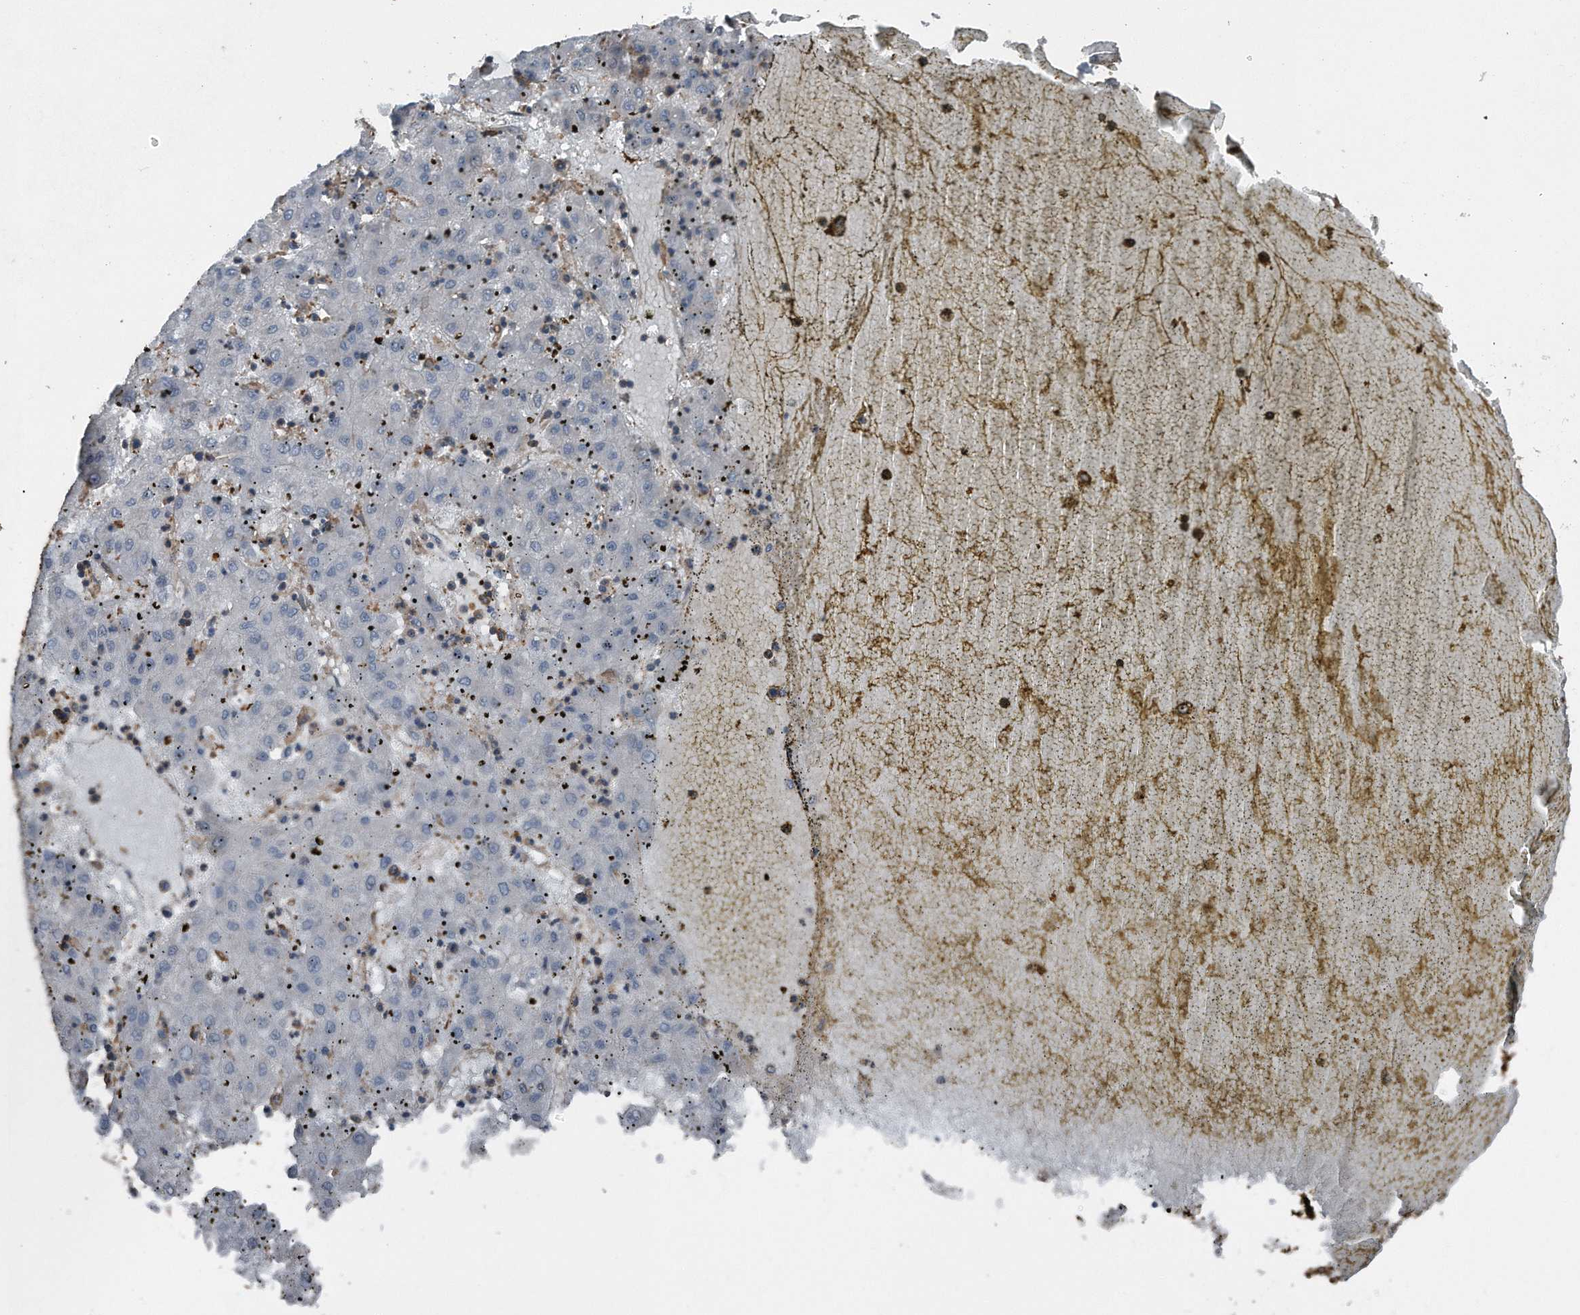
{"staining": {"intensity": "negative", "quantity": "none", "location": "none"}, "tissue": "liver cancer", "cell_type": "Tumor cells", "image_type": "cancer", "snomed": [{"axis": "morphology", "description": "Carcinoma, Hepatocellular, NOS"}, {"axis": "topography", "description": "Liver"}], "caption": "Liver cancer (hepatocellular carcinoma) stained for a protein using immunohistochemistry displays no positivity tumor cells.", "gene": "RSPO3", "patient": {"sex": "male", "age": 72}}